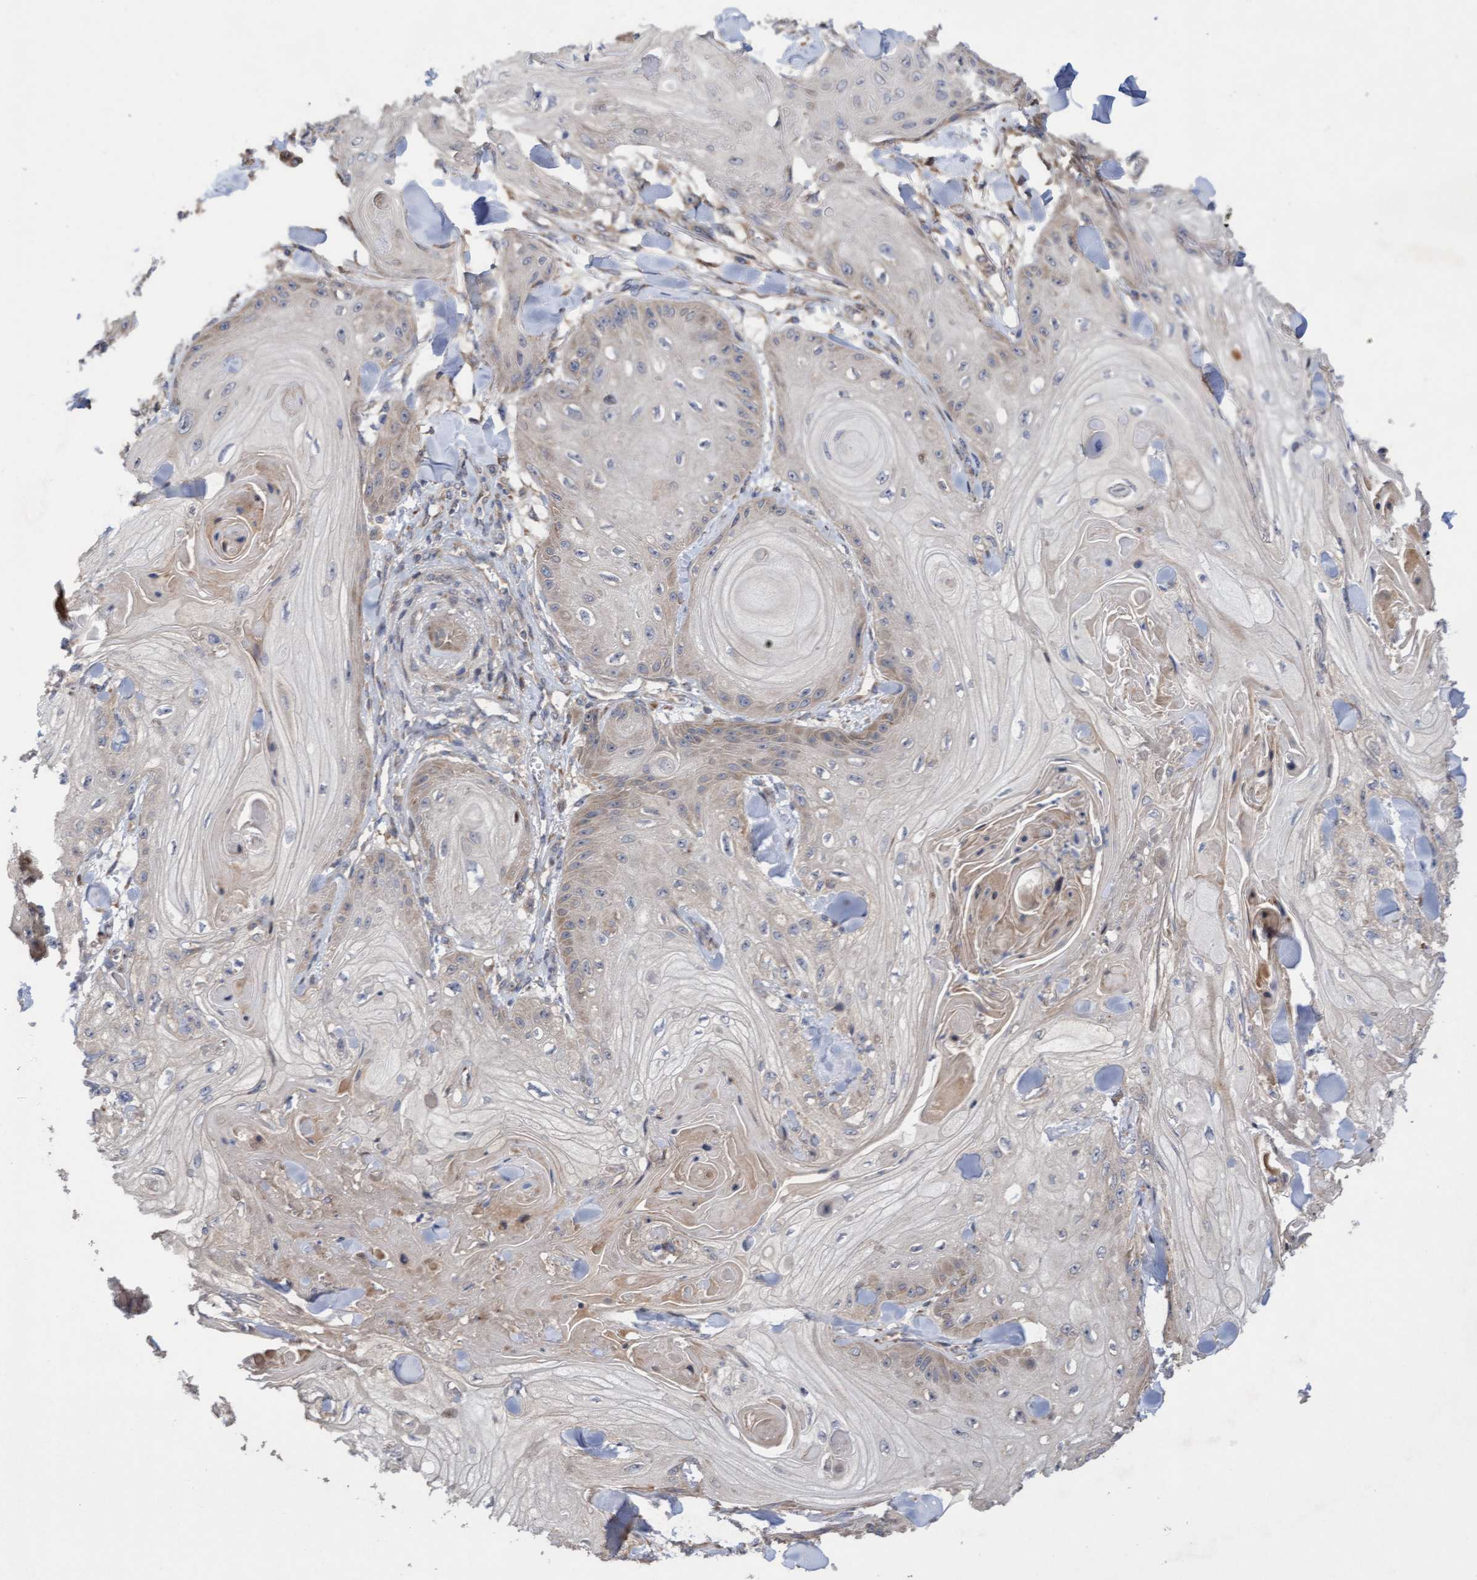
{"staining": {"intensity": "weak", "quantity": "<25%", "location": "cytoplasmic/membranous"}, "tissue": "skin cancer", "cell_type": "Tumor cells", "image_type": "cancer", "snomed": [{"axis": "morphology", "description": "Squamous cell carcinoma, NOS"}, {"axis": "topography", "description": "Skin"}], "caption": "Human skin cancer (squamous cell carcinoma) stained for a protein using immunohistochemistry demonstrates no positivity in tumor cells.", "gene": "ELP5", "patient": {"sex": "male", "age": 74}}